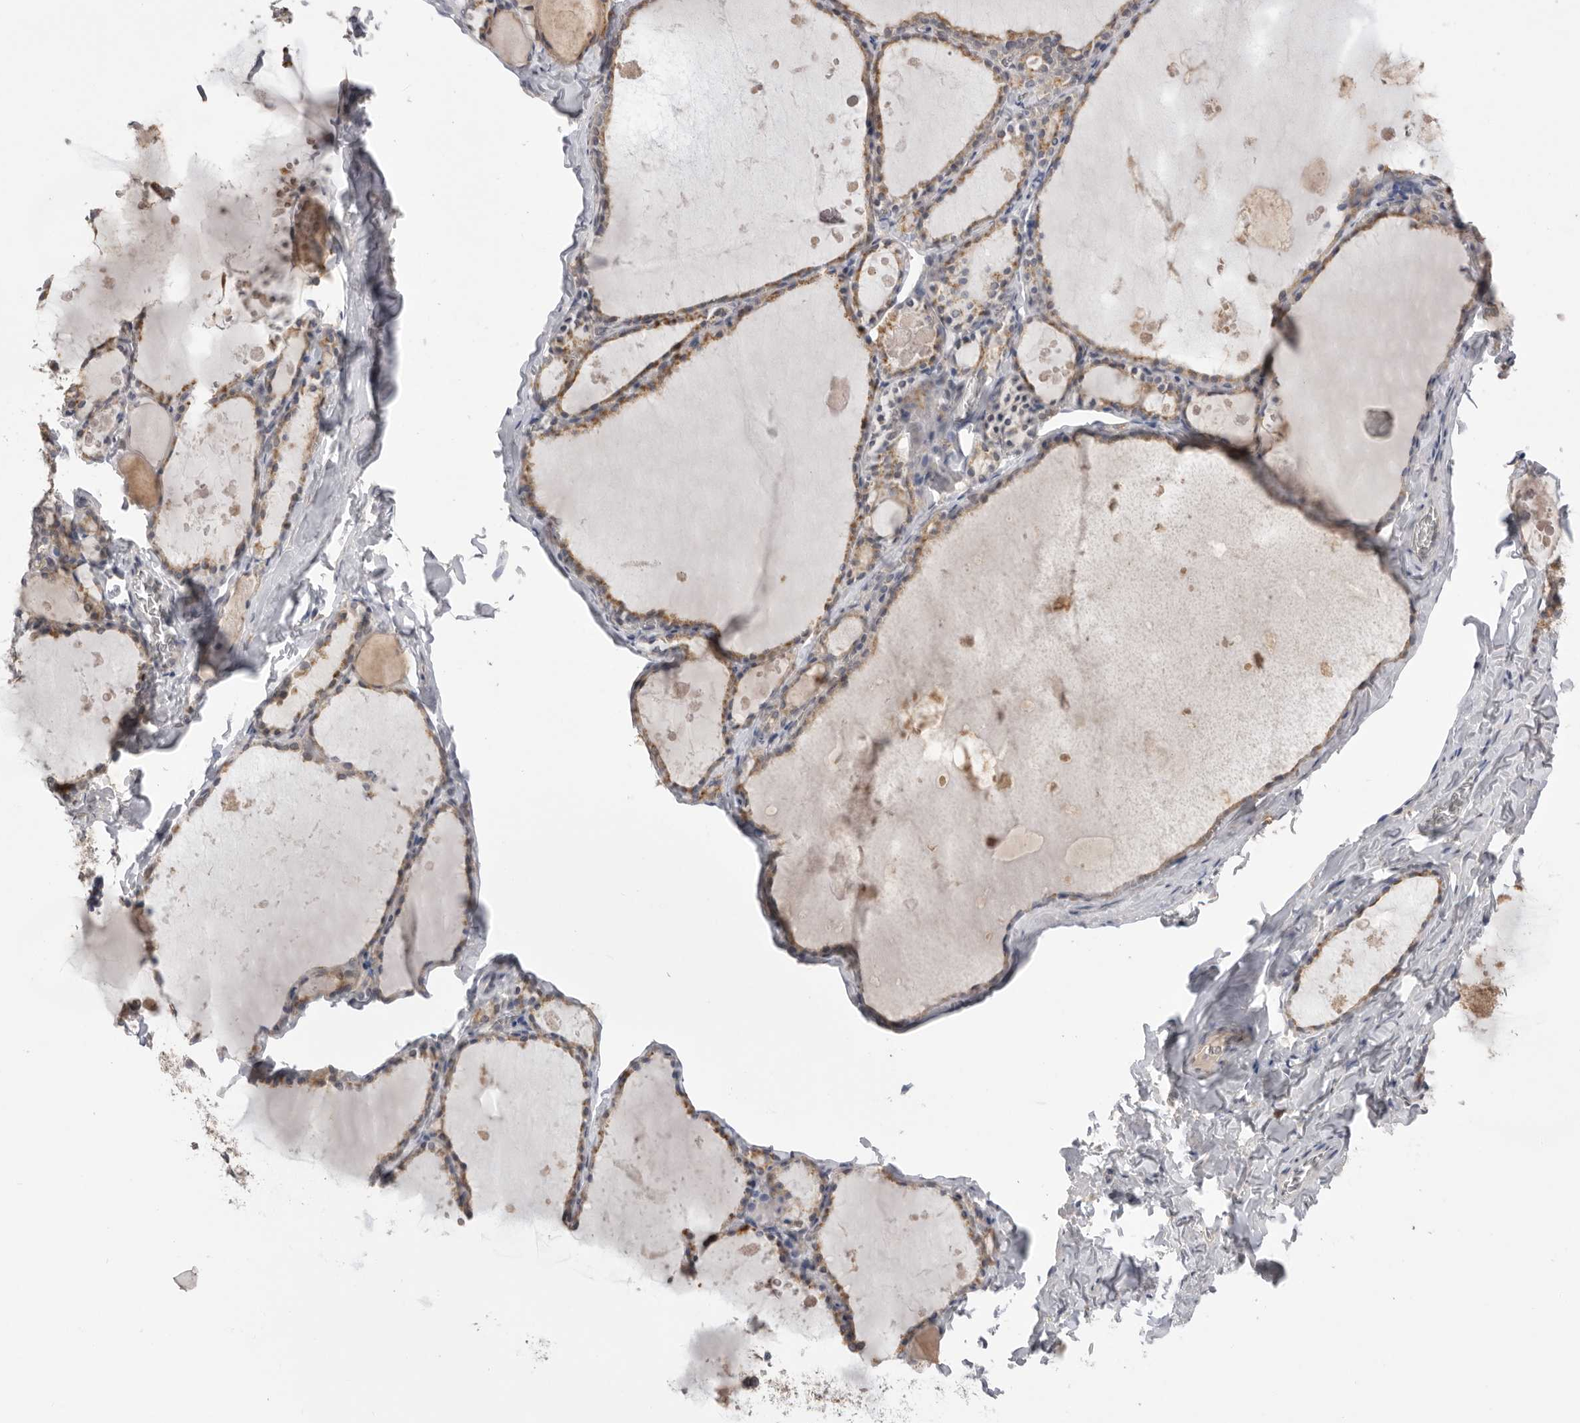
{"staining": {"intensity": "moderate", "quantity": "25%-75%", "location": "cytoplasmic/membranous"}, "tissue": "thyroid gland", "cell_type": "Glandular cells", "image_type": "normal", "snomed": [{"axis": "morphology", "description": "Normal tissue, NOS"}, {"axis": "topography", "description": "Thyroid gland"}], "caption": "A high-resolution micrograph shows immunohistochemistry (IHC) staining of benign thyroid gland, which shows moderate cytoplasmic/membranous expression in approximately 25%-75% of glandular cells. Using DAB (3,3'-diaminobenzidine) (brown) and hematoxylin (blue) stains, captured at high magnification using brightfield microscopy.", "gene": "TLR3", "patient": {"sex": "male", "age": 56}}